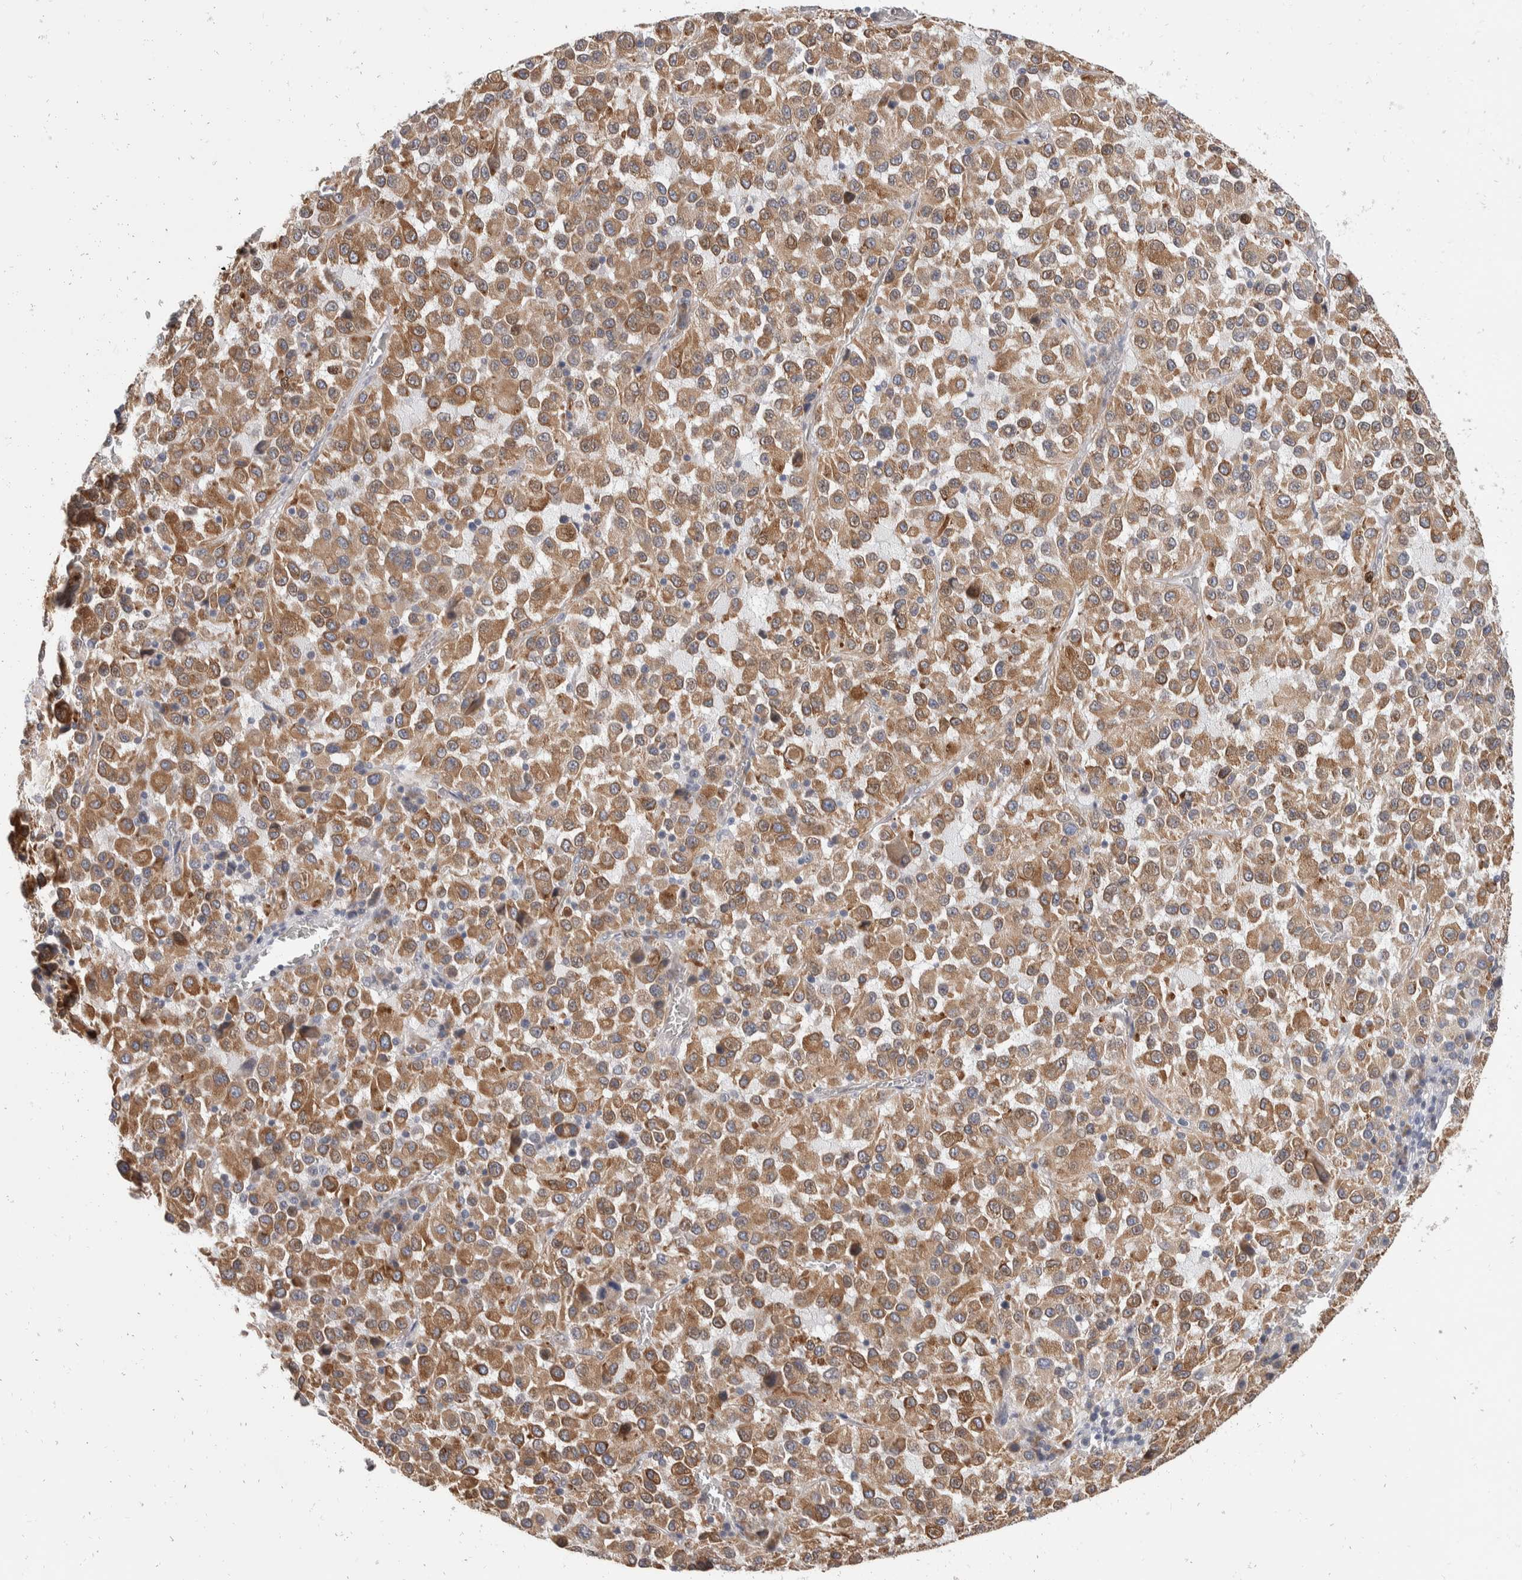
{"staining": {"intensity": "moderate", "quantity": ">75%", "location": "cytoplasmic/membranous"}, "tissue": "melanoma", "cell_type": "Tumor cells", "image_type": "cancer", "snomed": [{"axis": "morphology", "description": "Malignant melanoma, Metastatic site"}, {"axis": "topography", "description": "Lung"}], "caption": "This photomicrograph shows immunohistochemistry (IHC) staining of malignant melanoma (metastatic site), with medium moderate cytoplasmic/membranous staining in approximately >75% of tumor cells.", "gene": "TMEM245", "patient": {"sex": "male", "age": 64}}